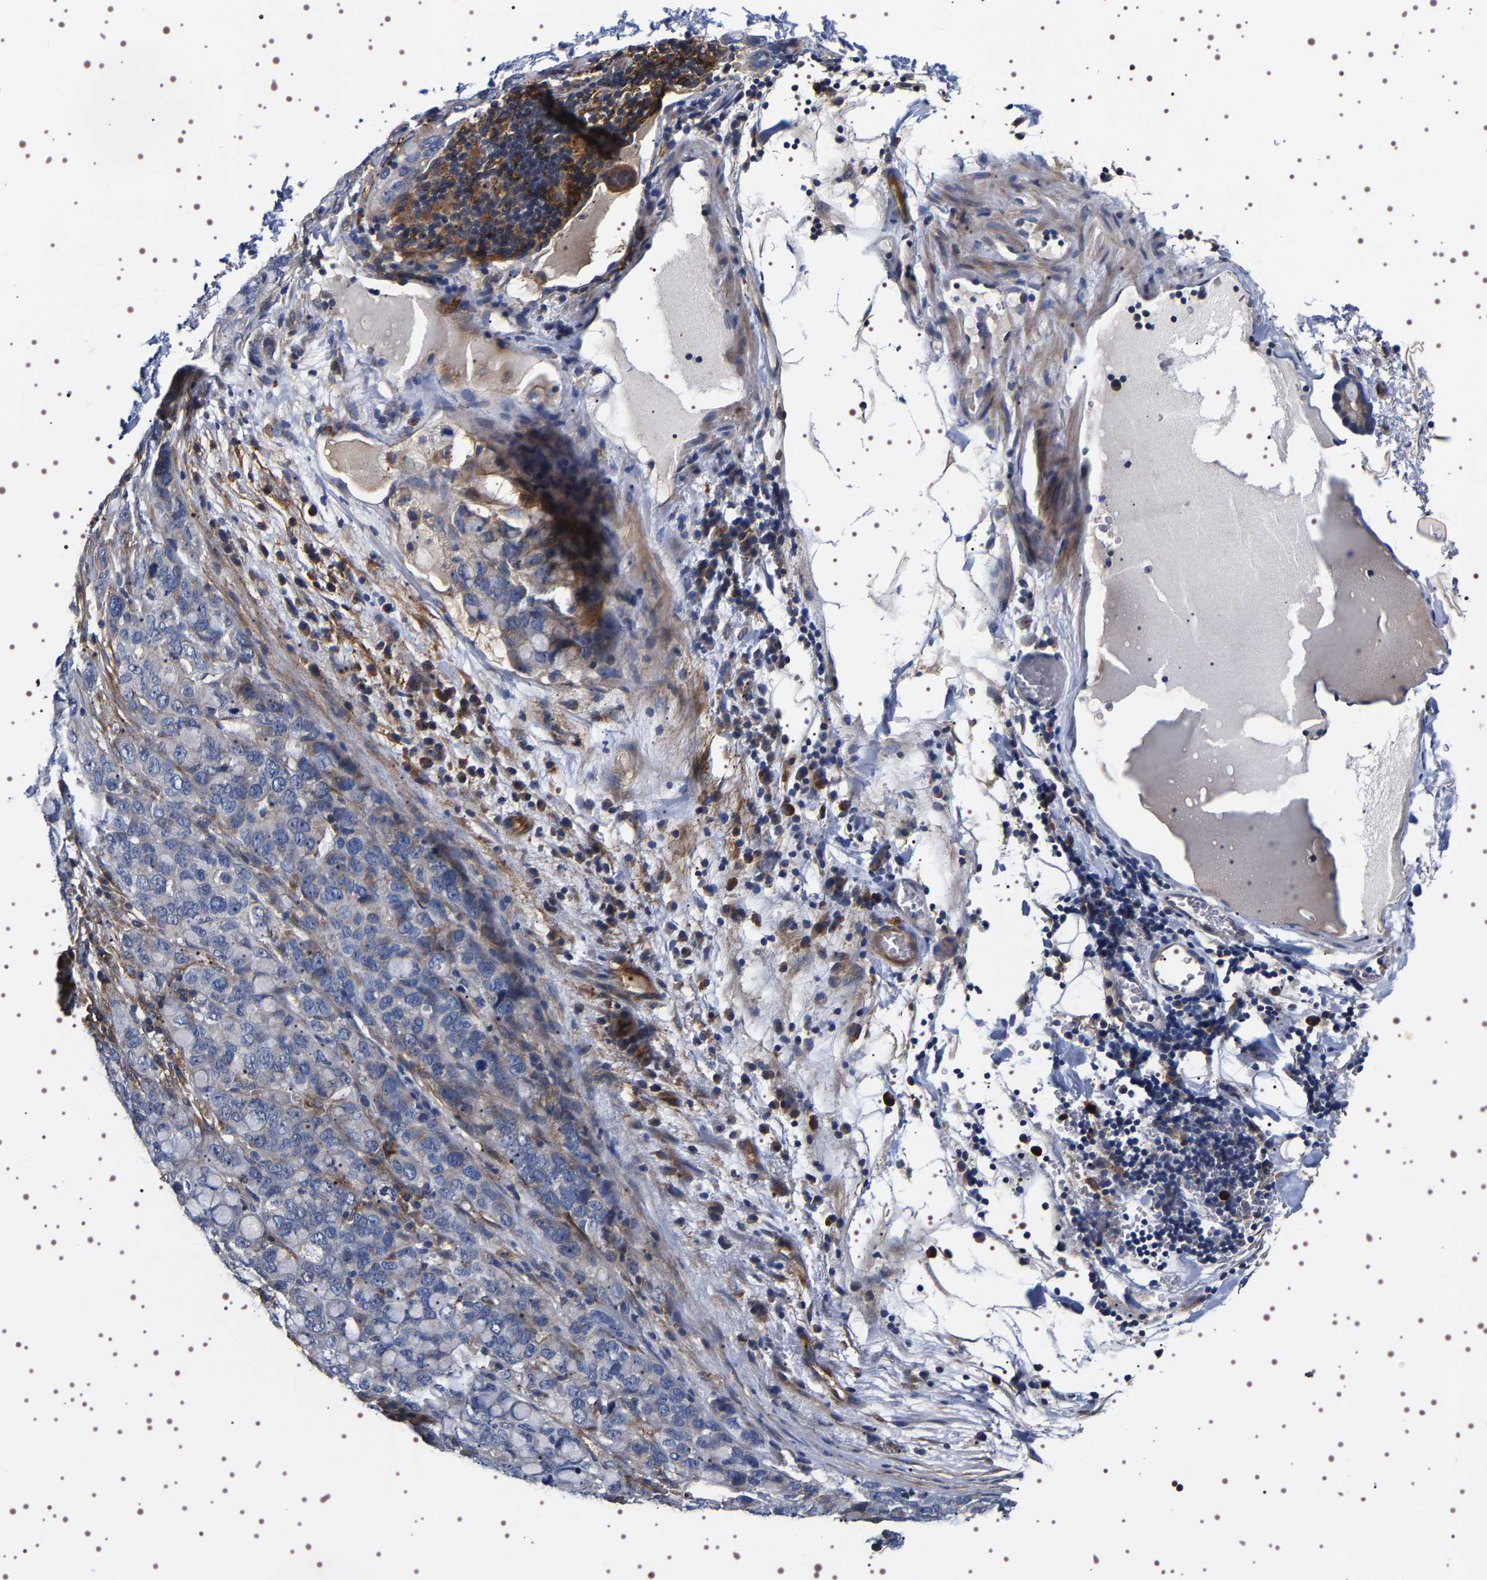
{"staining": {"intensity": "negative", "quantity": "none", "location": "none"}, "tissue": "stomach cancer", "cell_type": "Tumor cells", "image_type": "cancer", "snomed": [{"axis": "morphology", "description": "Adenocarcinoma, NOS"}, {"axis": "topography", "description": "Stomach, lower"}], "caption": "IHC photomicrograph of neoplastic tissue: stomach cancer stained with DAB displays no significant protein expression in tumor cells.", "gene": "ALPL", "patient": {"sex": "male", "age": 84}}